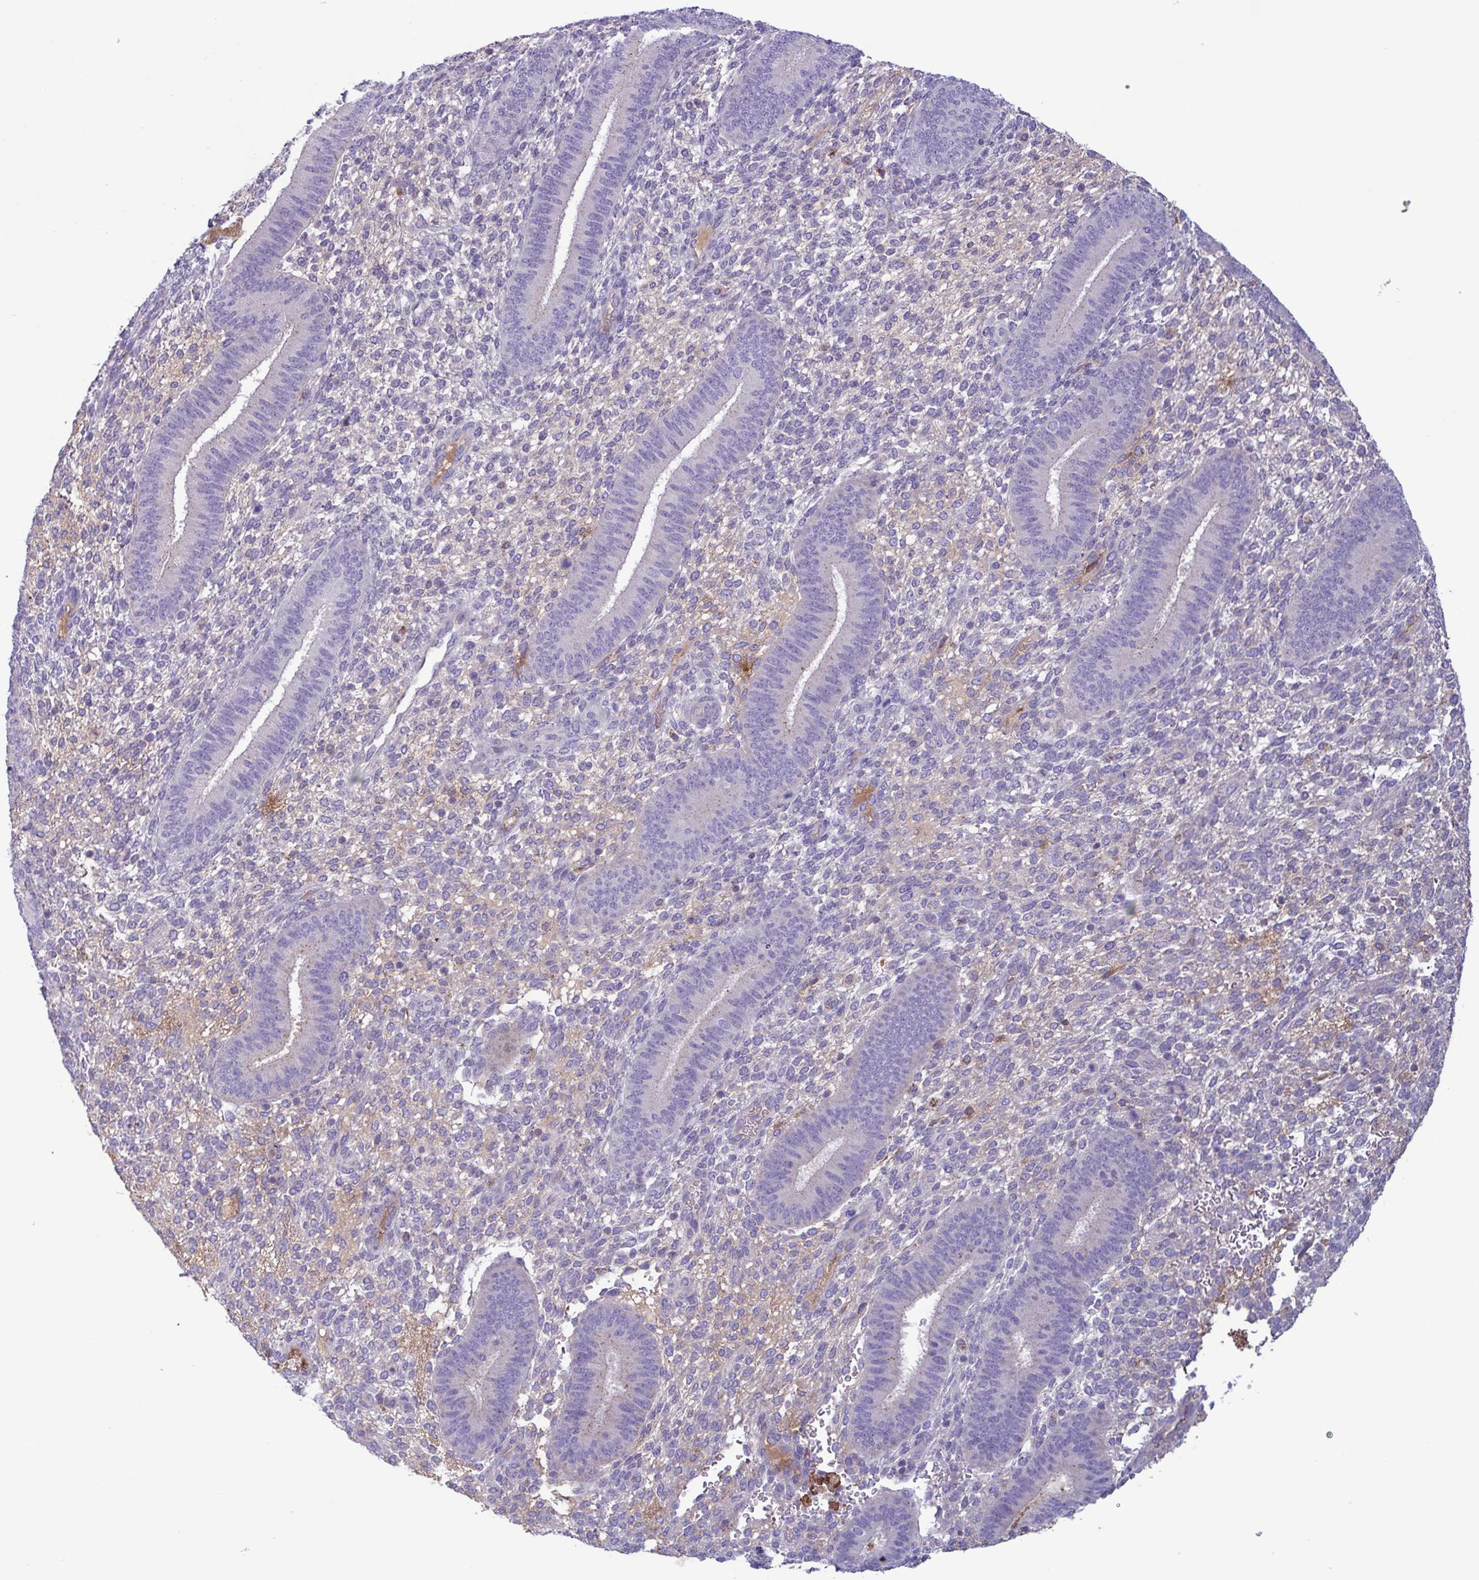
{"staining": {"intensity": "weak", "quantity": "<25%", "location": "cytoplasmic/membranous"}, "tissue": "endometrium", "cell_type": "Cells in endometrial stroma", "image_type": "normal", "snomed": [{"axis": "morphology", "description": "Normal tissue, NOS"}, {"axis": "topography", "description": "Endometrium"}], "caption": "Cells in endometrial stroma show no significant protein staining in normal endometrium.", "gene": "F13B", "patient": {"sex": "female", "age": 39}}